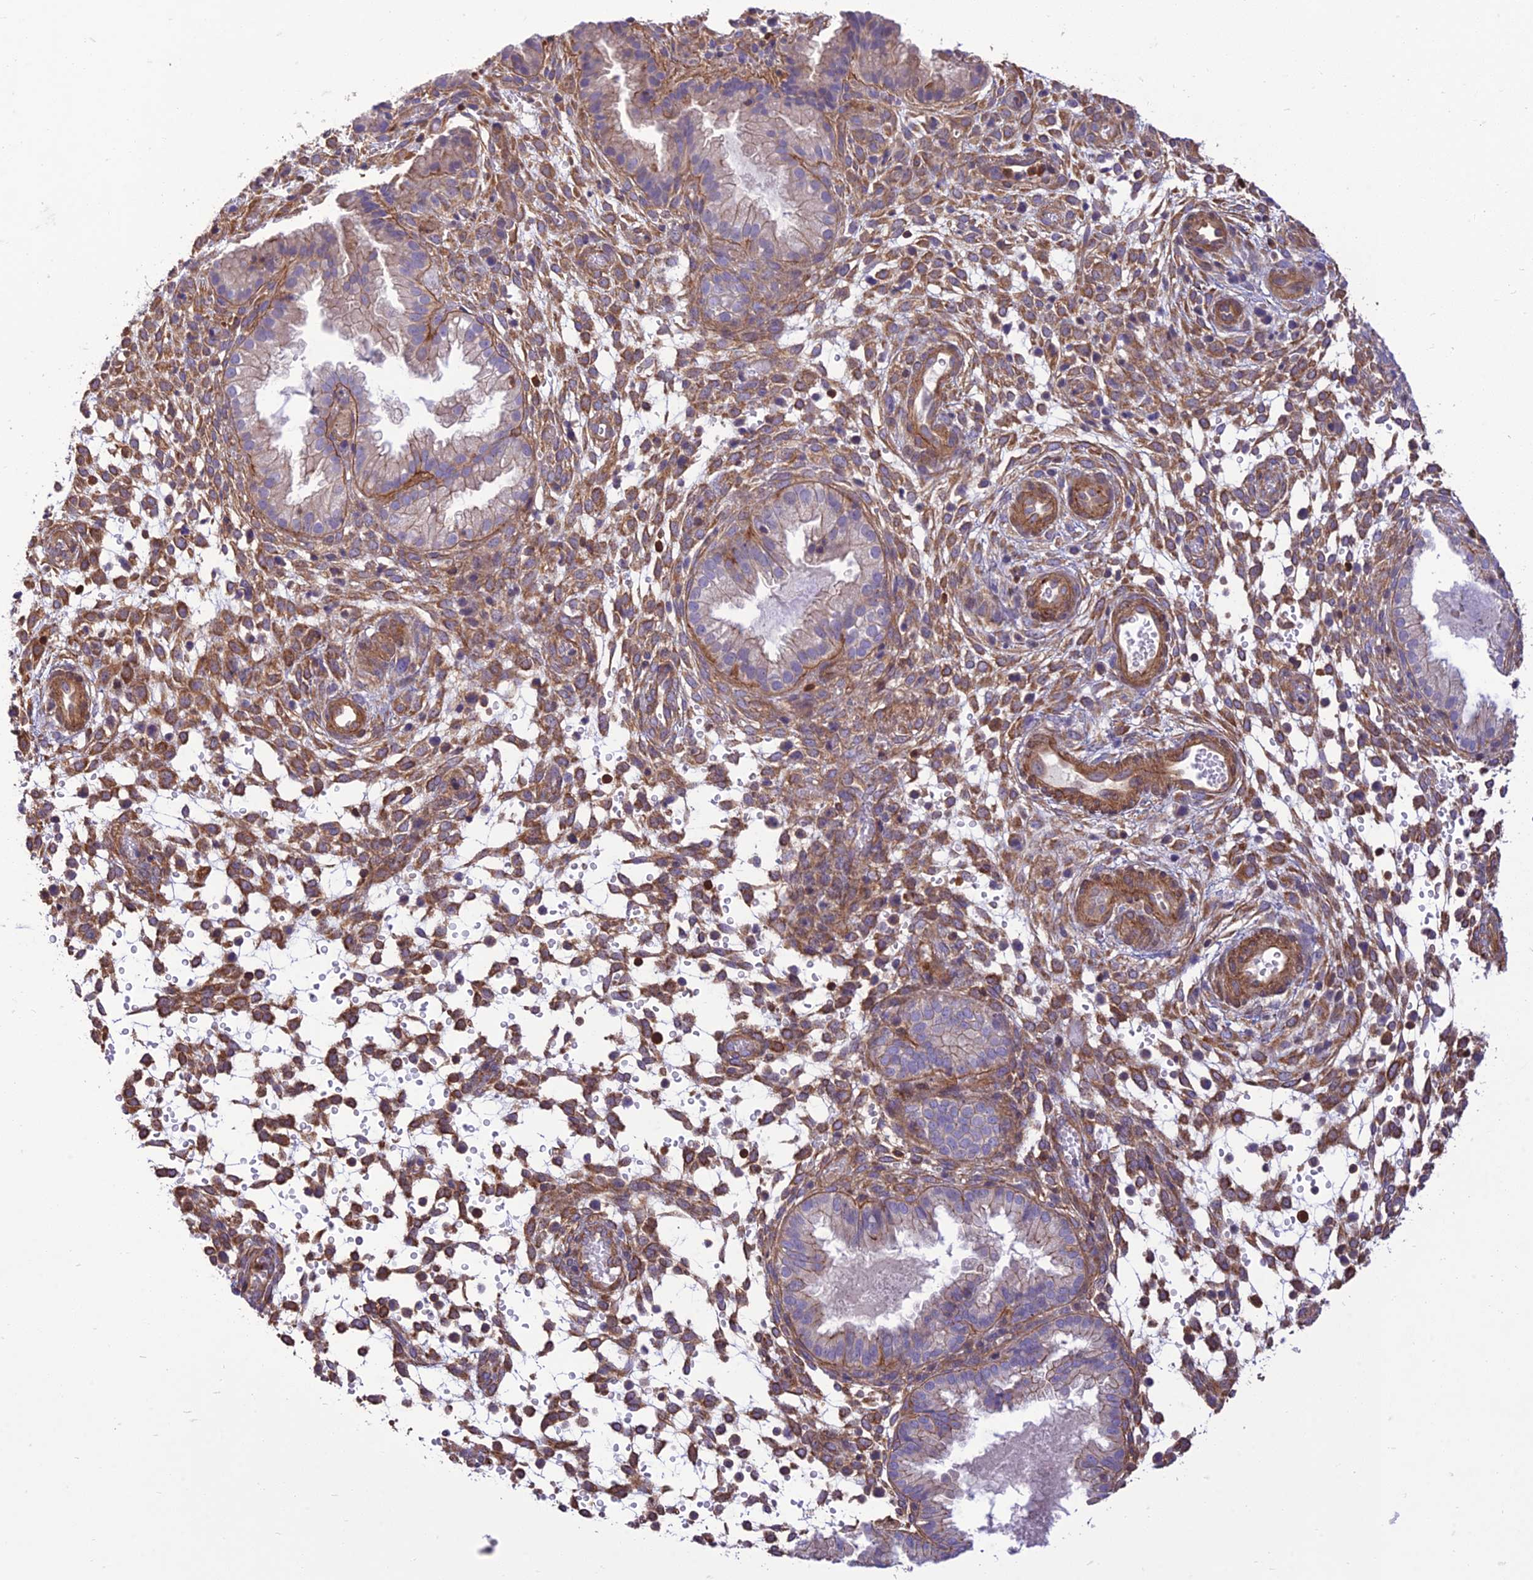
{"staining": {"intensity": "moderate", "quantity": "25%-75%", "location": "cytoplasmic/membranous"}, "tissue": "endometrium", "cell_type": "Cells in endometrial stroma", "image_type": "normal", "snomed": [{"axis": "morphology", "description": "Normal tissue, NOS"}, {"axis": "topography", "description": "Endometrium"}], "caption": "An image of human endometrium stained for a protein demonstrates moderate cytoplasmic/membranous brown staining in cells in endometrial stroma.", "gene": "HPSE2", "patient": {"sex": "female", "age": 33}}